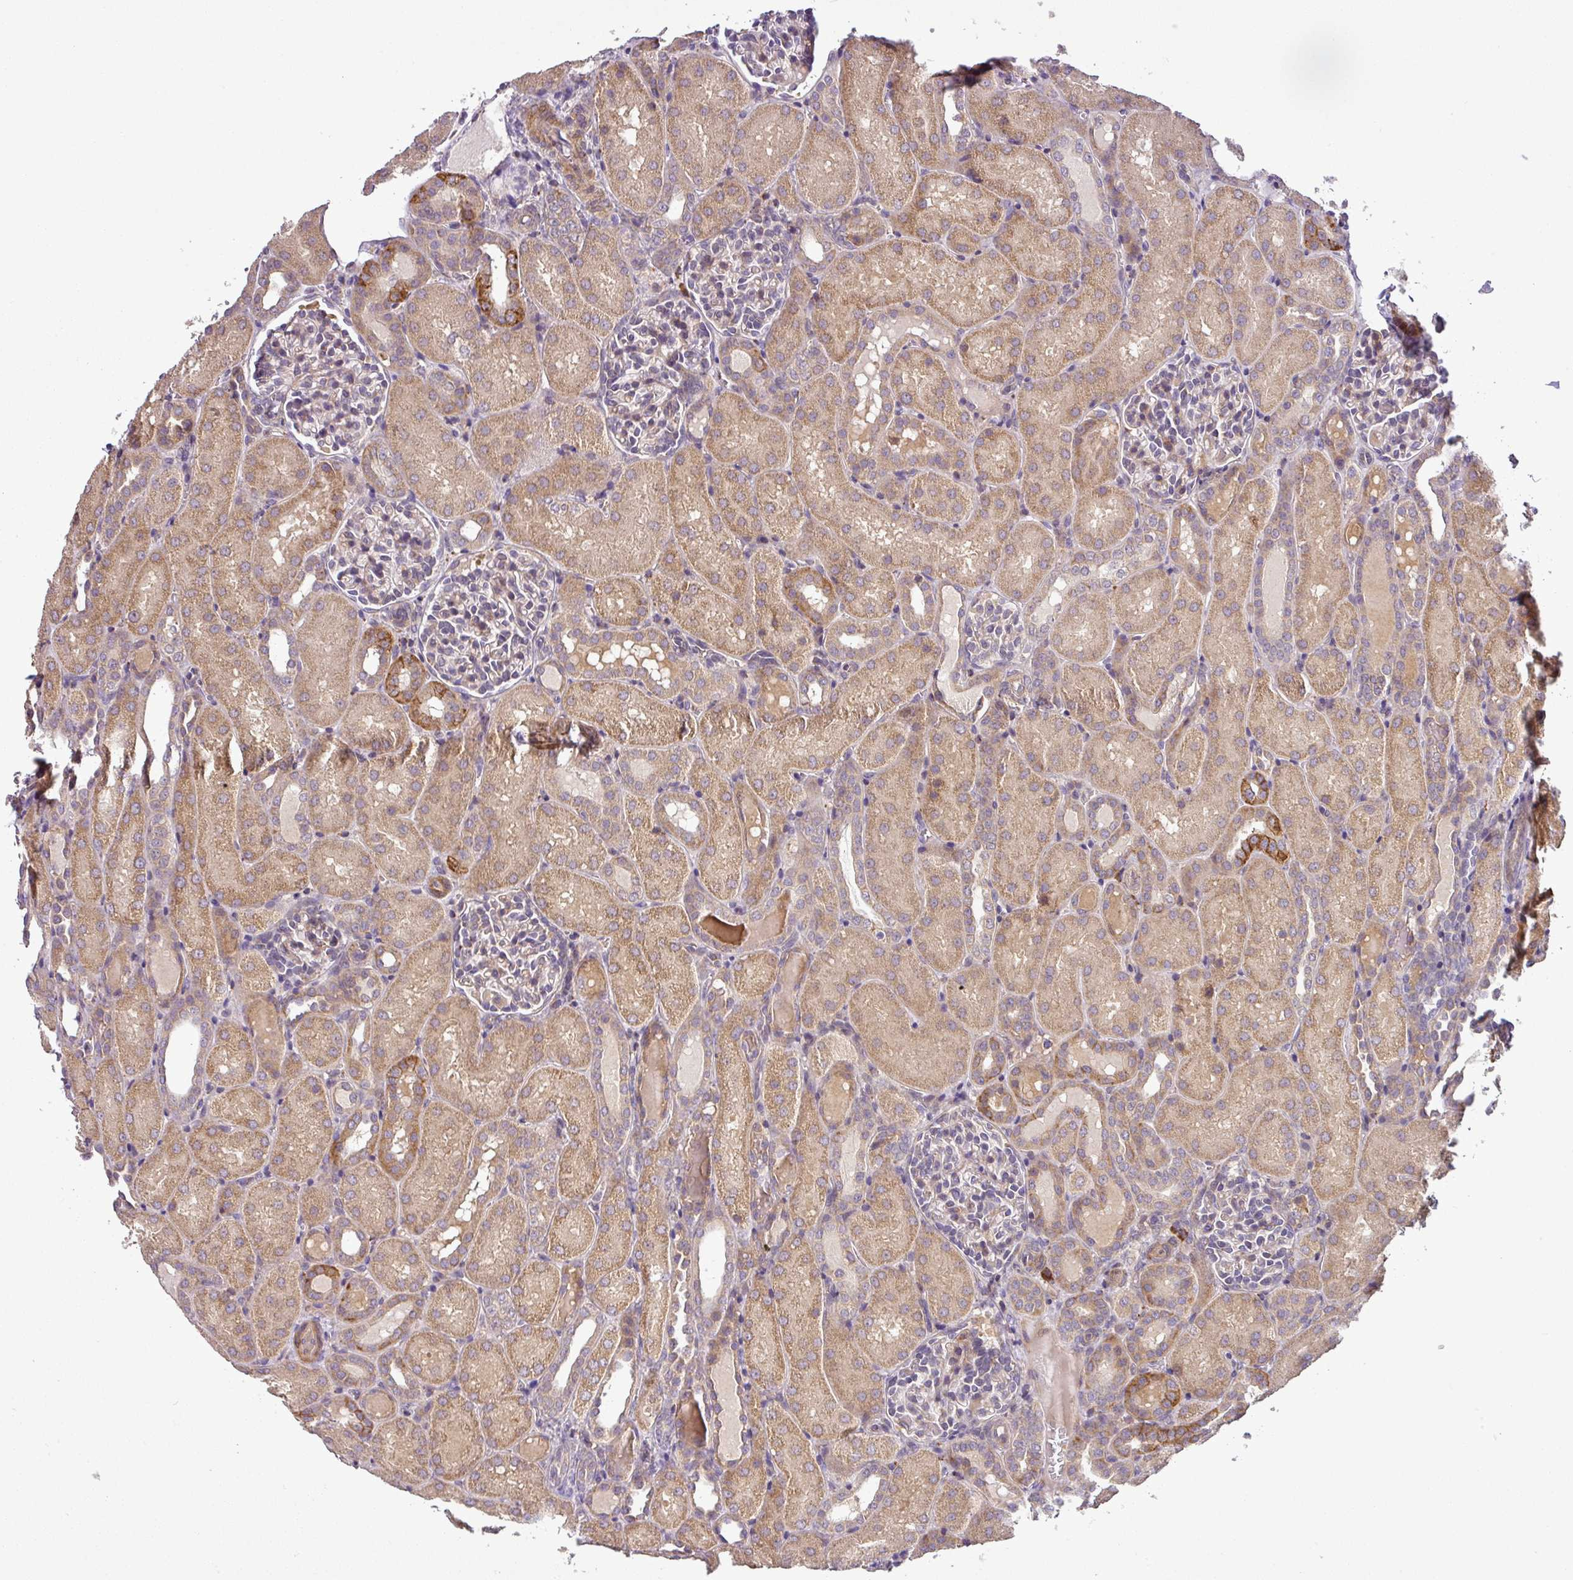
{"staining": {"intensity": "weak", "quantity": "<25%", "location": "cytoplasmic/membranous"}, "tissue": "kidney", "cell_type": "Cells in glomeruli", "image_type": "normal", "snomed": [{"axis": "morphology", "description": "Normal tissue, NOS"}, {"axis": "topography", "description": "Kidney"}], "caption": "This is an IHC micrograph of benign kidney. There is no positivity in cells in glomeruli.", "gene": "MOCS3", "patient": {"sex": "male", "age": 1}}